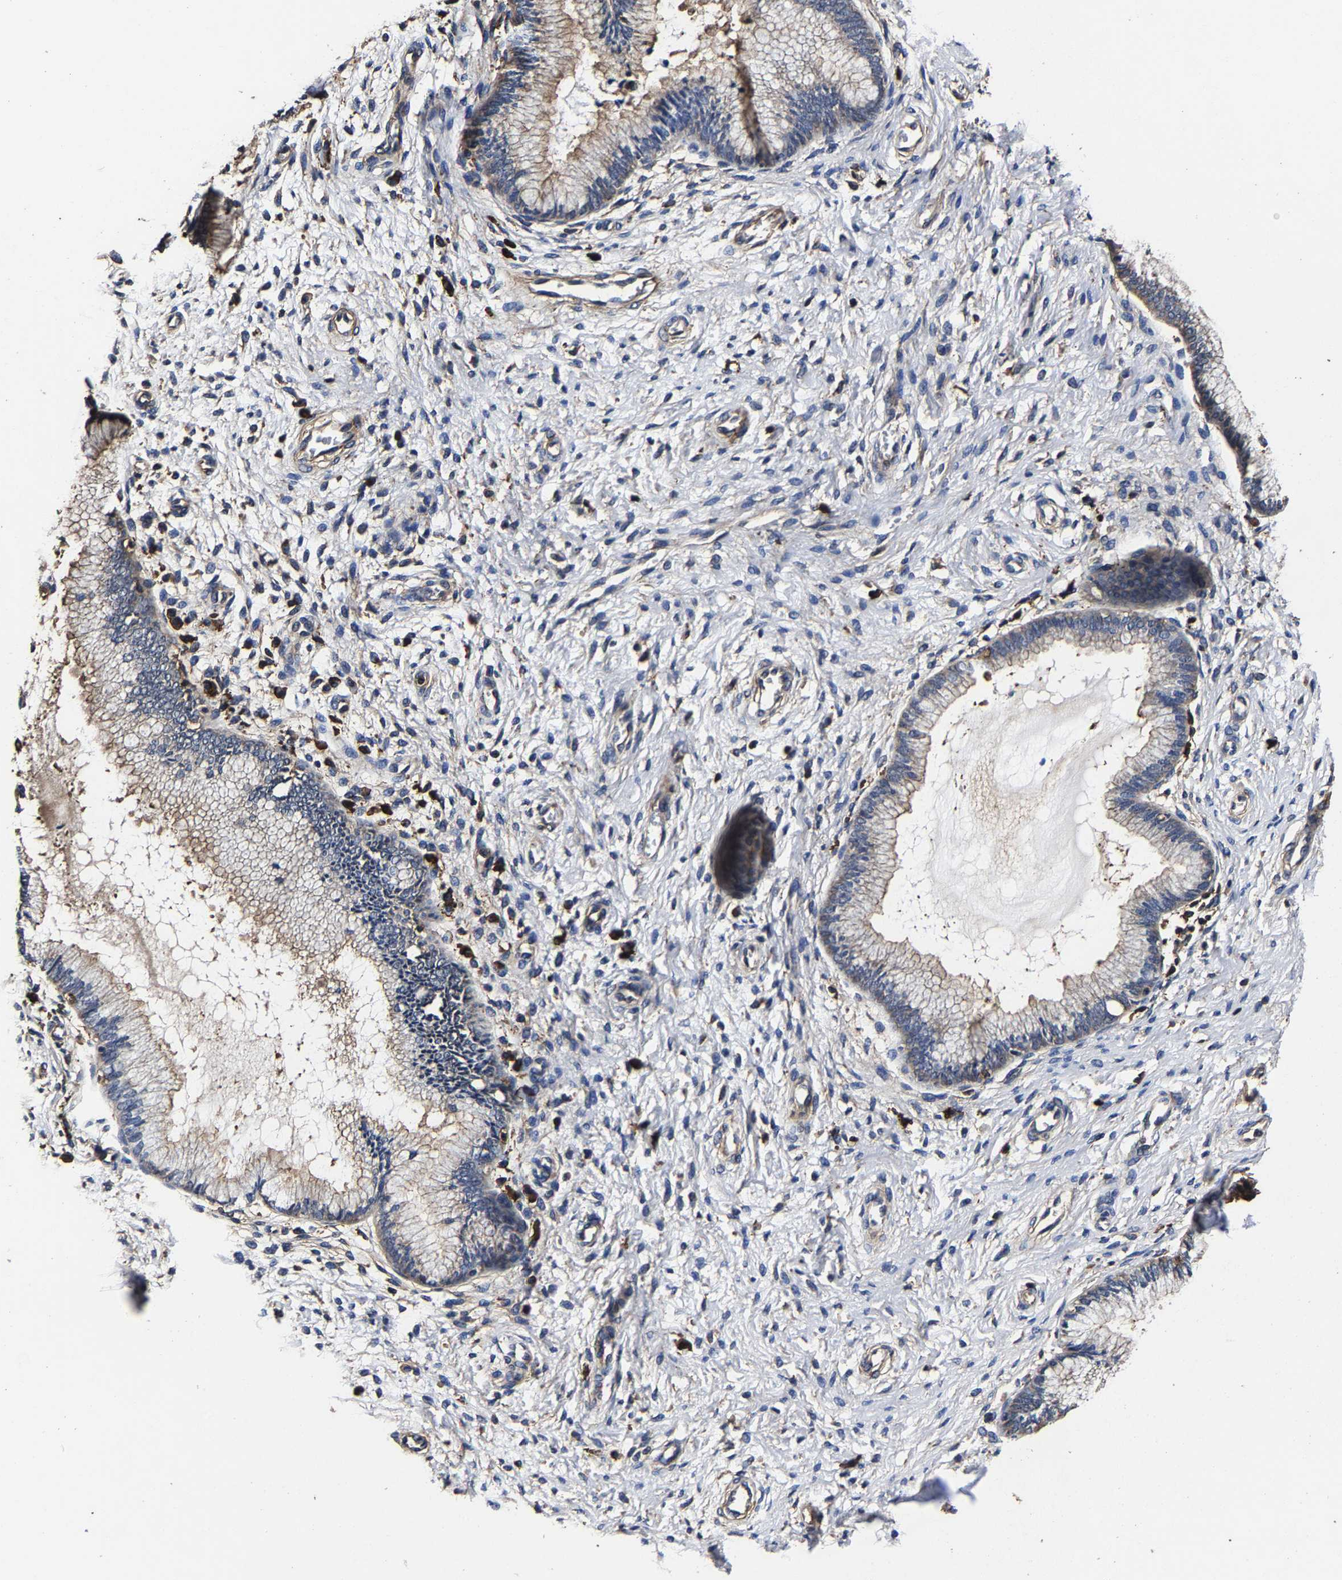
{"staining": {"intensity": "weak", "quantity": ">75%", "location": "cytoplasmic/membranous"}, "tissue": "cervix", "cell_type": "Glandular cells", "image_type": "normal", "snomed": [{"axis": "morphology", "description": "Normal tissue, NOS"}, {"axis": "topography", "description": "Cervix"}], "caption": "This image displays immunohistochemistry (IHC) staining of normal cervix, with low weak cytoplasmic/membranous staining in about >75% of glandular cells.", "gene": "SSH3", "patient": {"sex": "female", "age": 55}}